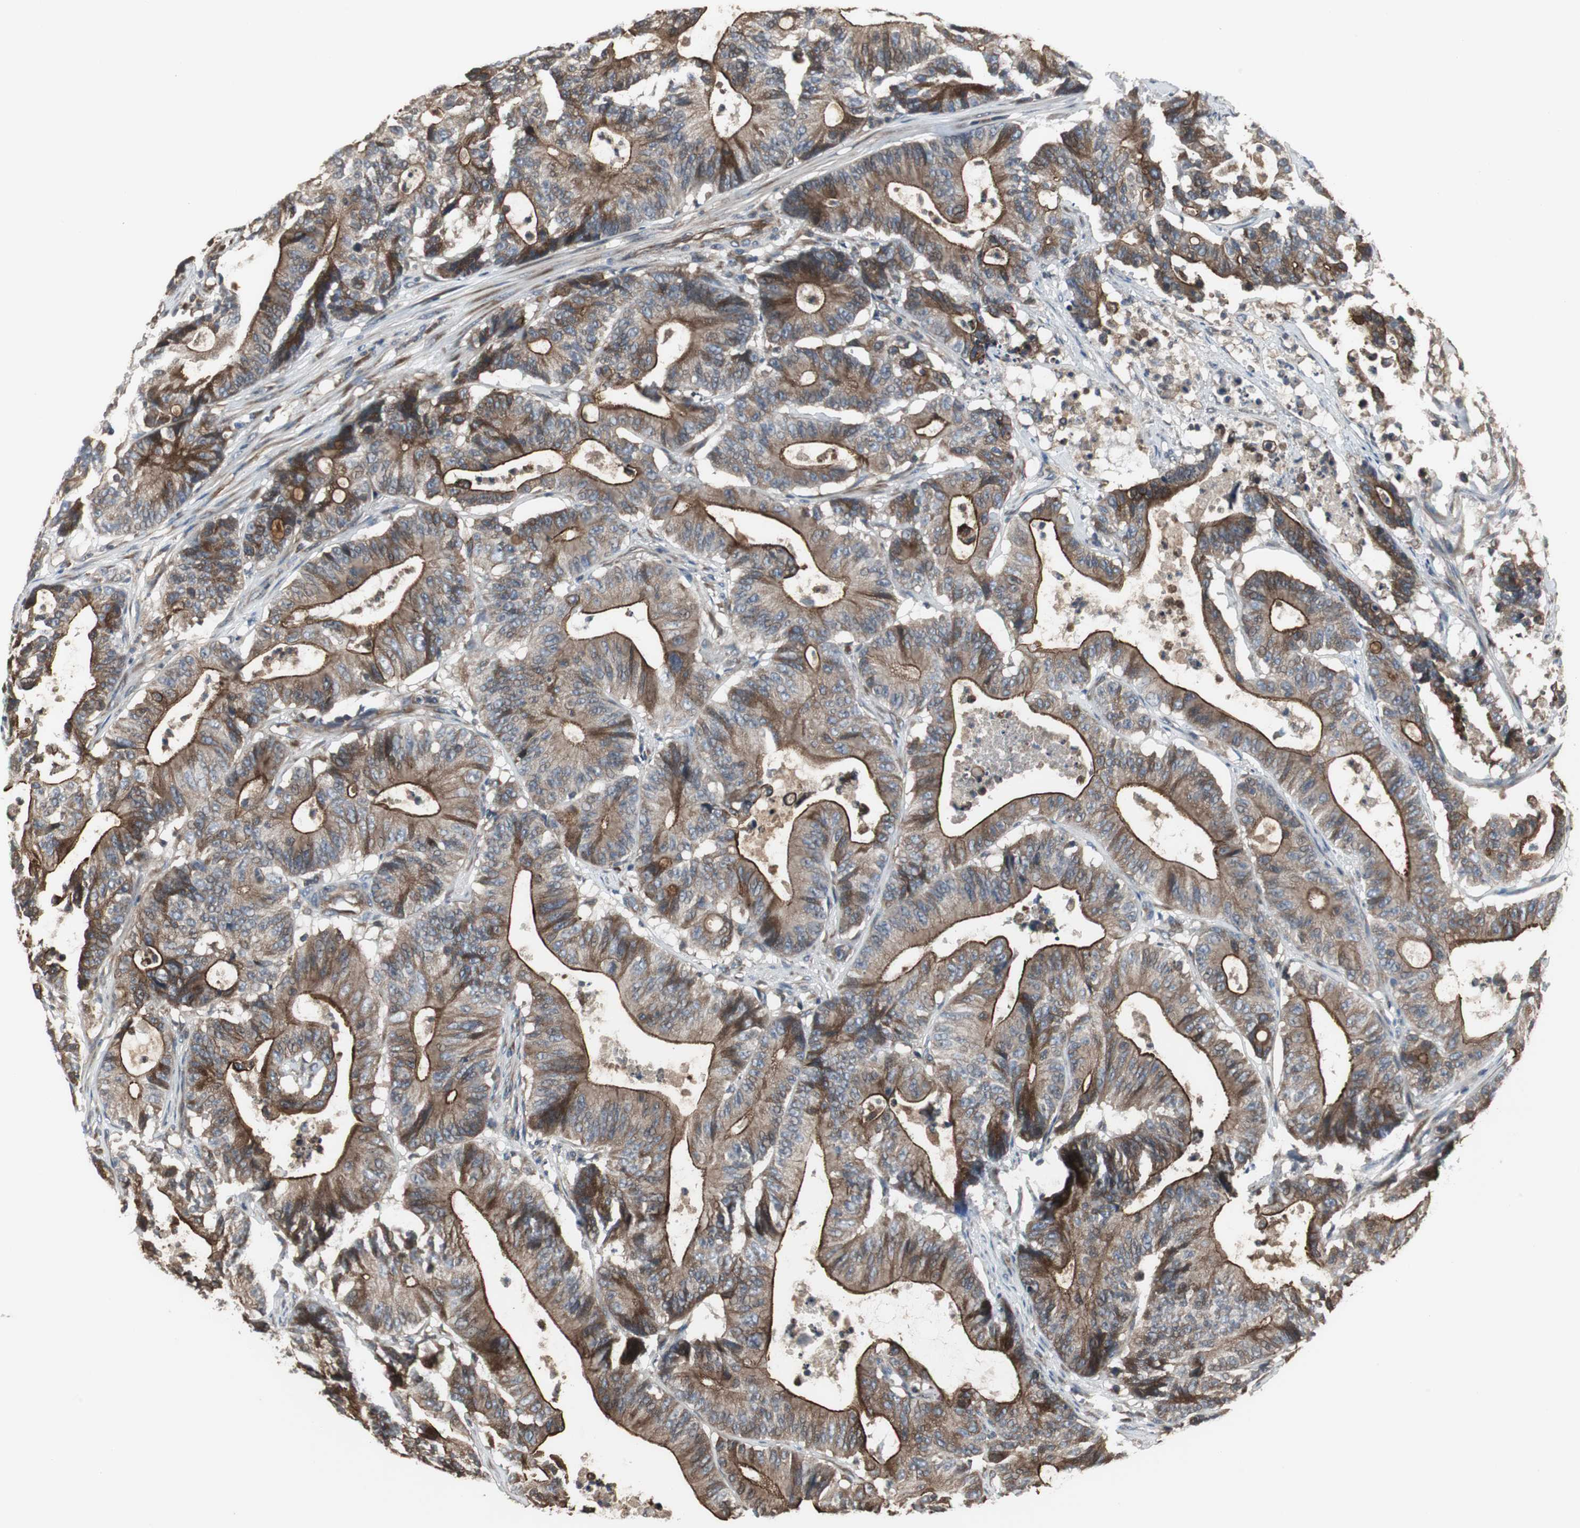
{"staining": {"intensity": "moderate", "quantity": ">75%", "location": "cytoplasmic/membranous"}, "tissue": "colorectal cancer", "cell_type": "Tumor cells", "image_type": "cancer", "snomed": [{"axis": "morphology", "description": "Adenocarcinoma, NOS"}, {"axis": "topography", "description": "Colon"}], "caption": "This is an image of immunohistochemistry staining of colorectal cancer, which shows moderate positivity in the cytoplasmic/membranous of tumor cells.", "gene": "CHP1", "patient": {"sex": "female", "age": 84}}